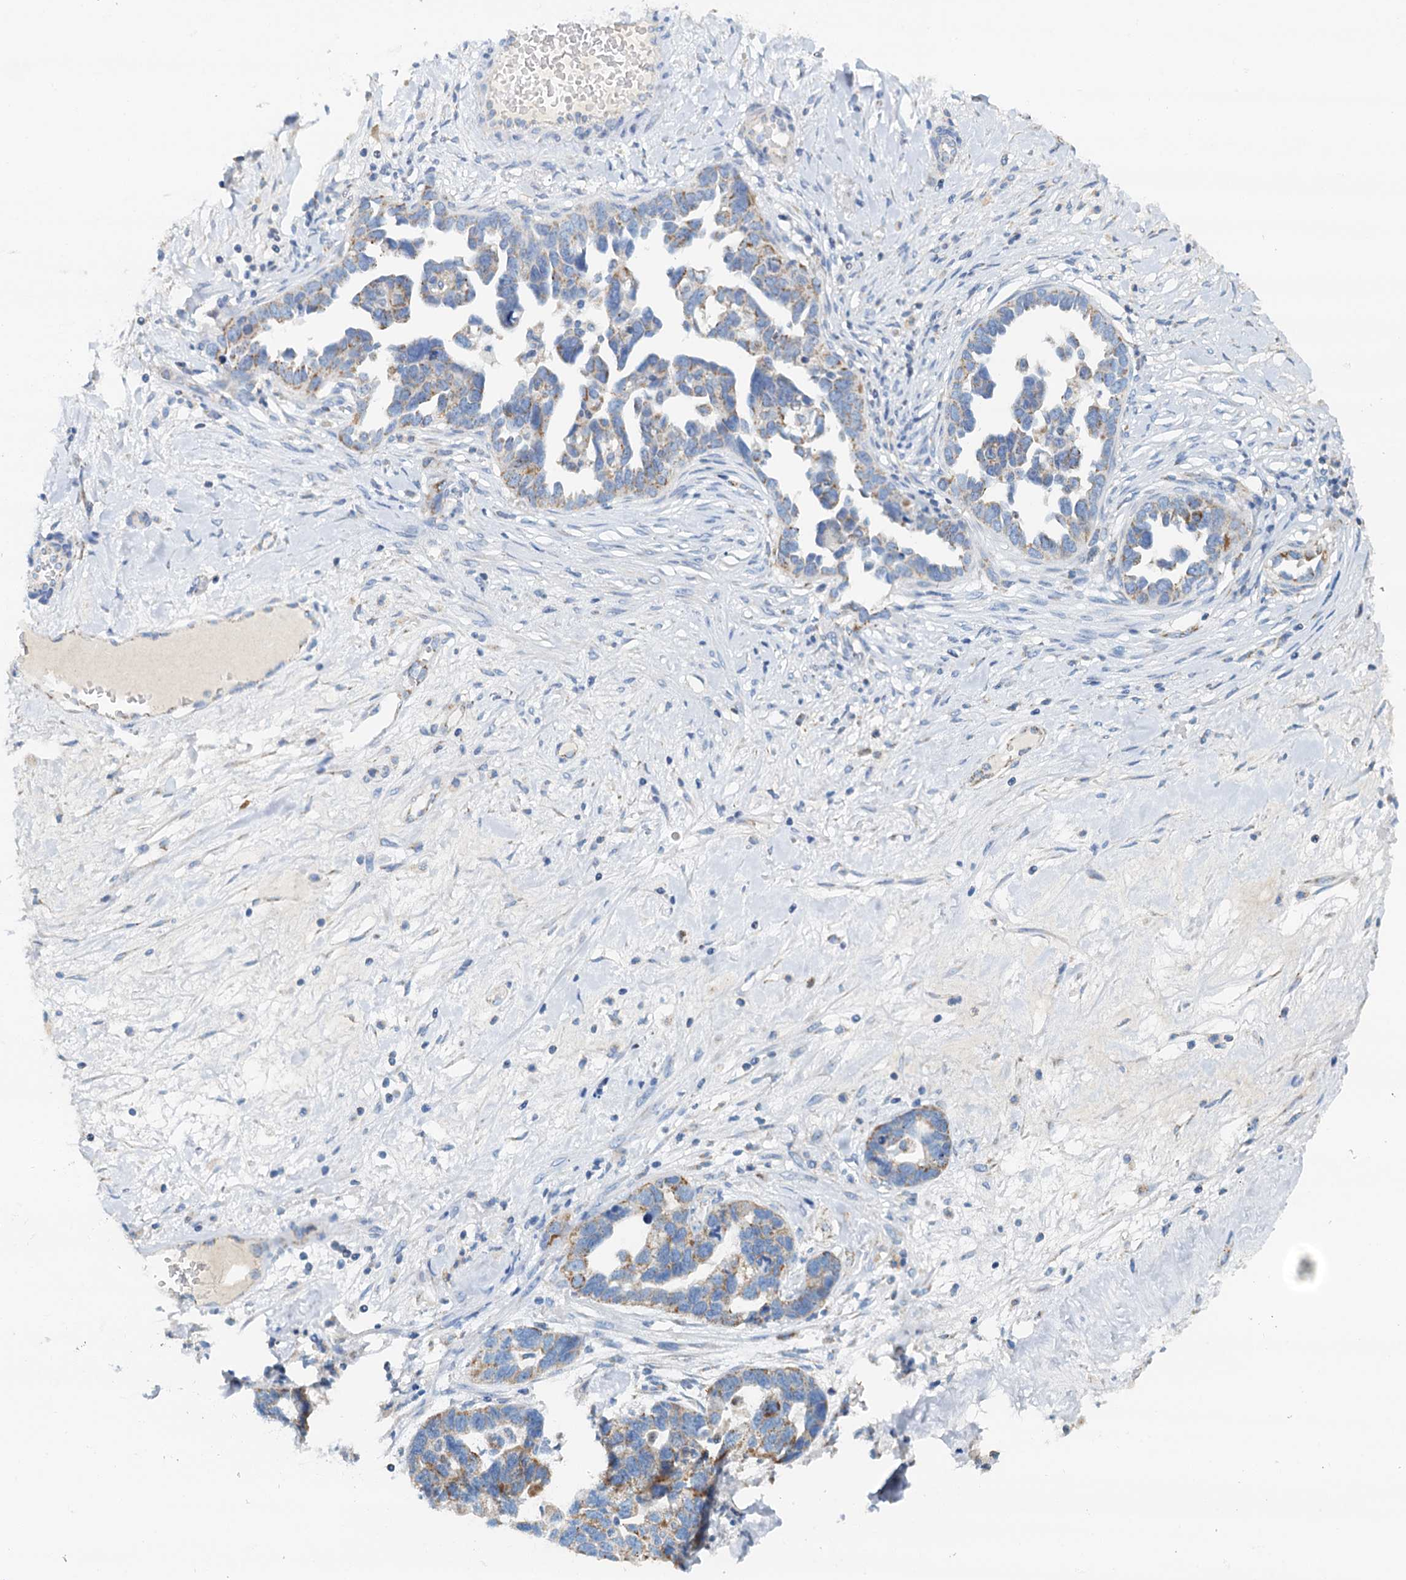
{"staining": {"intensity": "moderate", "quantity": "<25%", "location": "cytoplasmic/membranous"}, "tissue": "ovarian cancer", "cell_type": "Tumor cells", "image_type": "cancer", "snomed": [{"axis": "morphology", "description": "Cystadenocarcinoma, serous, NOS"}, {"axis": "topography", "description": "Ovary"}], "caption": "Immunohistochemical staining of human ovarian cancer displays moderate cytoplasmic/membranous protein positivity in about <25% of tumor cells. (Stains: DAB (3,3'-diaminobenzidine) in brown, nuclei in blue, Microscopy: brightfield microscopy at high magnification).", "gene": "POC1A", "patient": {"sex": "female", "age": 54}}